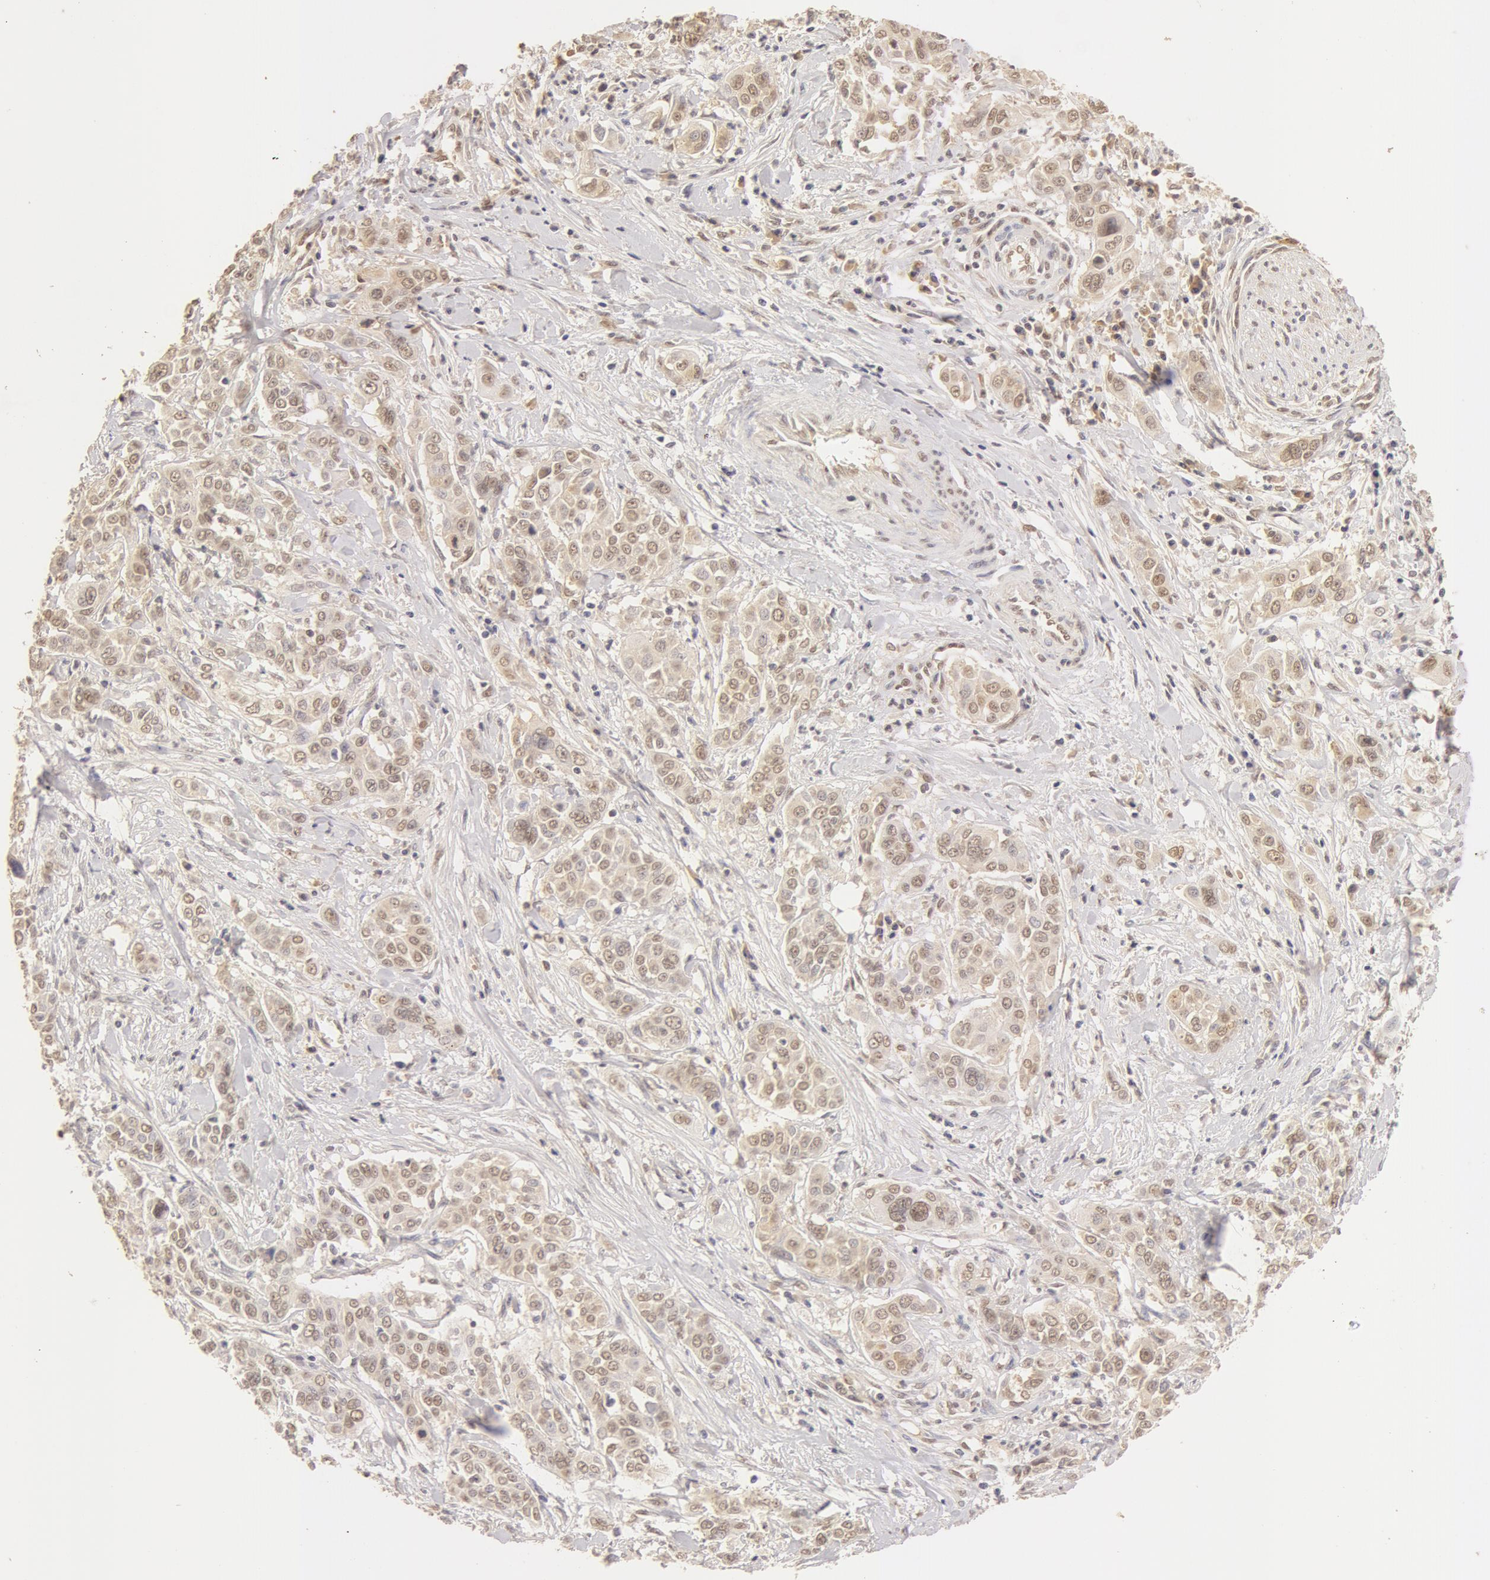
{"staining": {"intensity": "moderate", "quantity": ">75%", "location": "cytoplasmic/membranous,nuclear"}, "tissue": "pancreatic cancer", "cell_type": "Tumor cells", "image_type": "cancer", "snomed": [{"axis": "morphology", "description": "Adenocarcinoma, NOS"}, {"axis": "topography", "description": "Pancreas"}], "caption": "This image reveals immunohistochemistry (IHC) staining of pancreatic cancer, with medium moderate cytoplasmic/membranous and nuclear positivity in about >75% of tumor cells.", "gene": "SNRNP70", "patient": {"sex": "female", "age": 52}}